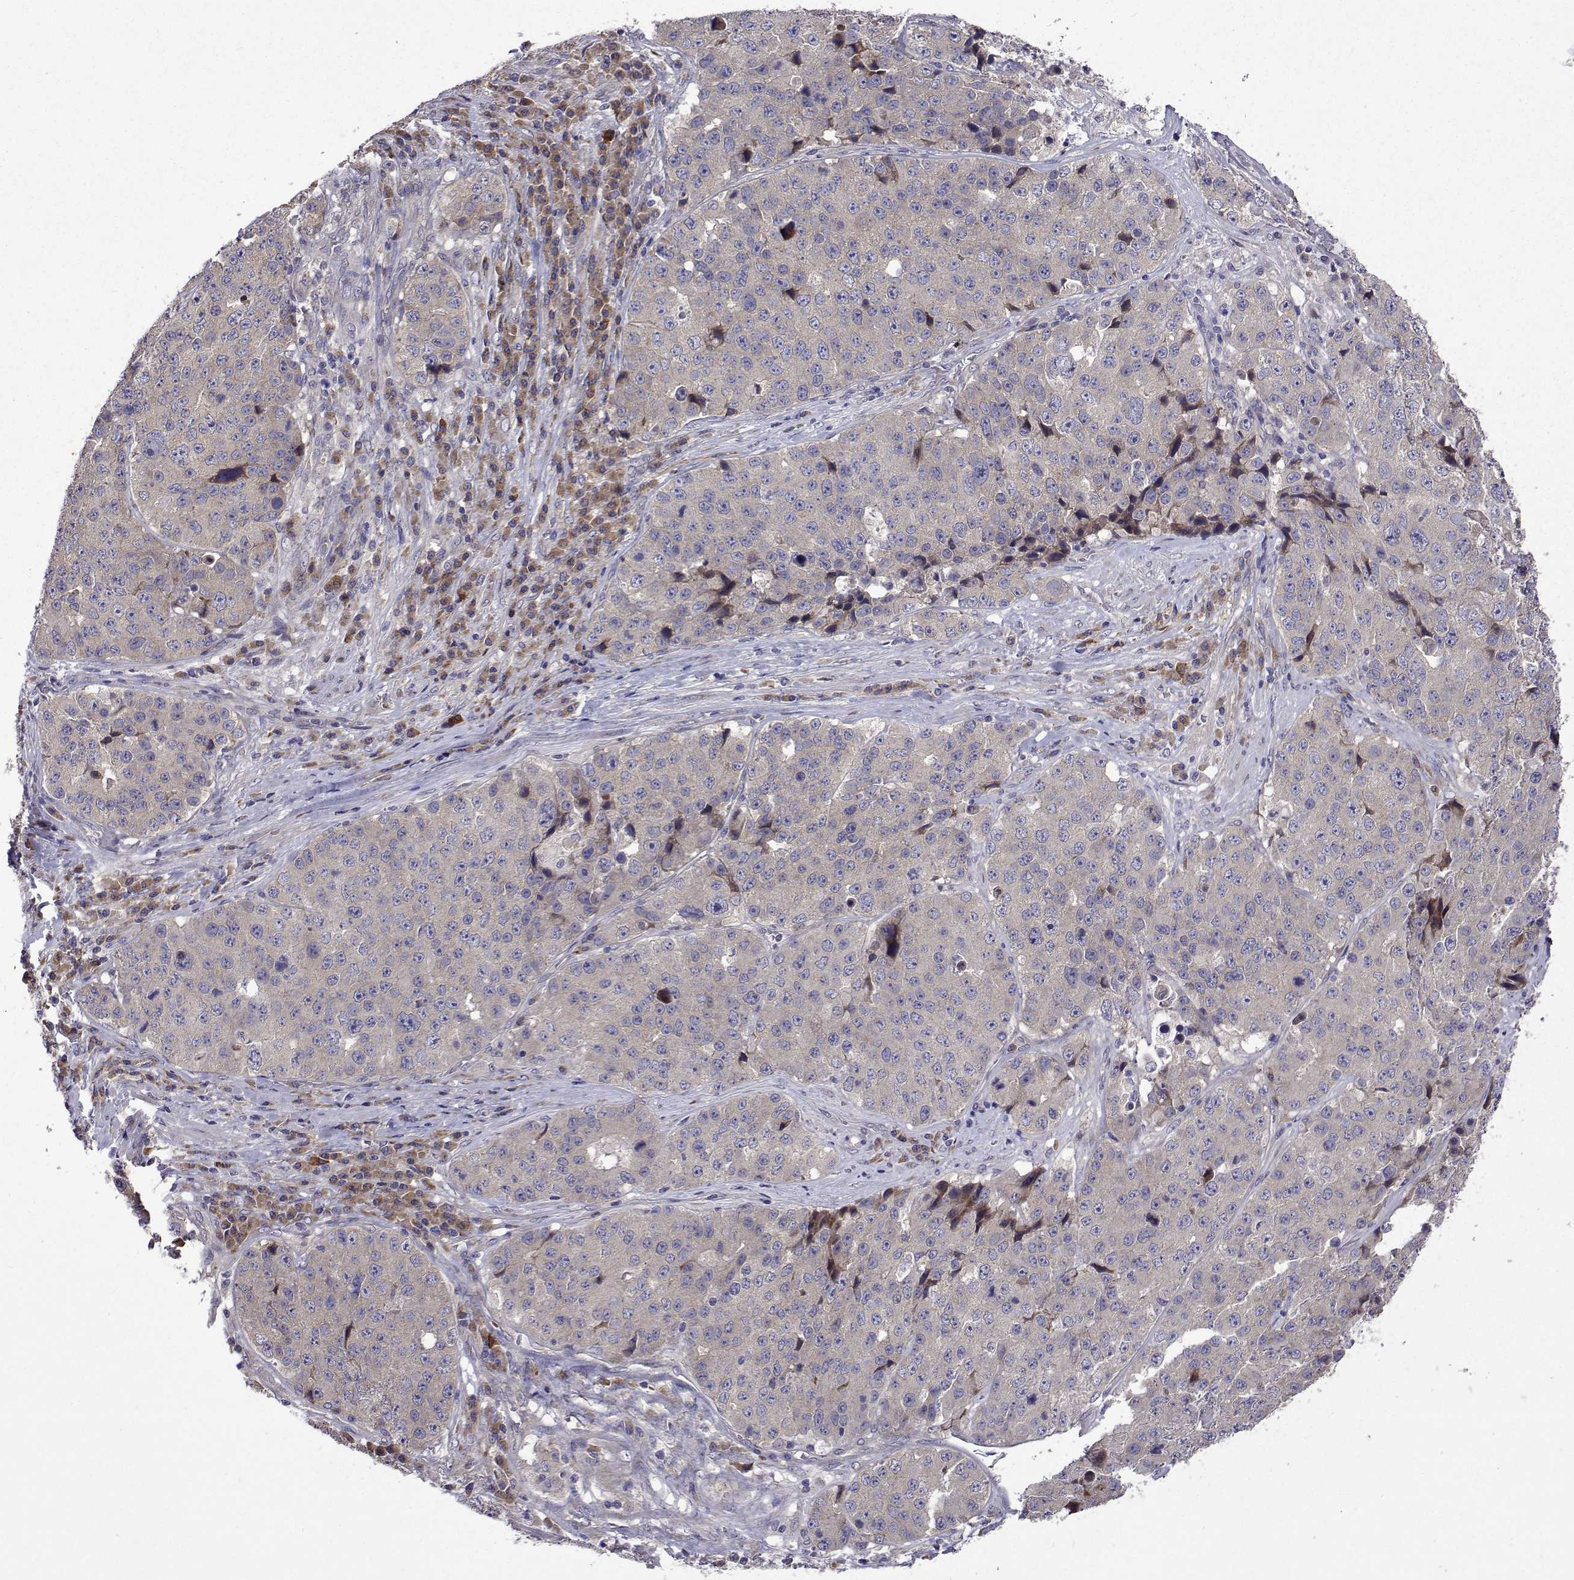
{"staining": {"intensity": "negative", "quantity": "none", "location": "none"}, "tissue": "stomach cancer", "cell_type": "Tumor cells", "image_type": "cancer", "snomed": [{"axis": "morphology", "description": "Adenocarcinoma, NOS"}, {"axis": "topography", "description": "Stomach"}], "caption": "The histopathology image shows no staining of tumor cells in adenocarcinoma (stomach).", "gene": "TARBP2", "patient": {"sex": "male", "age": 71}}